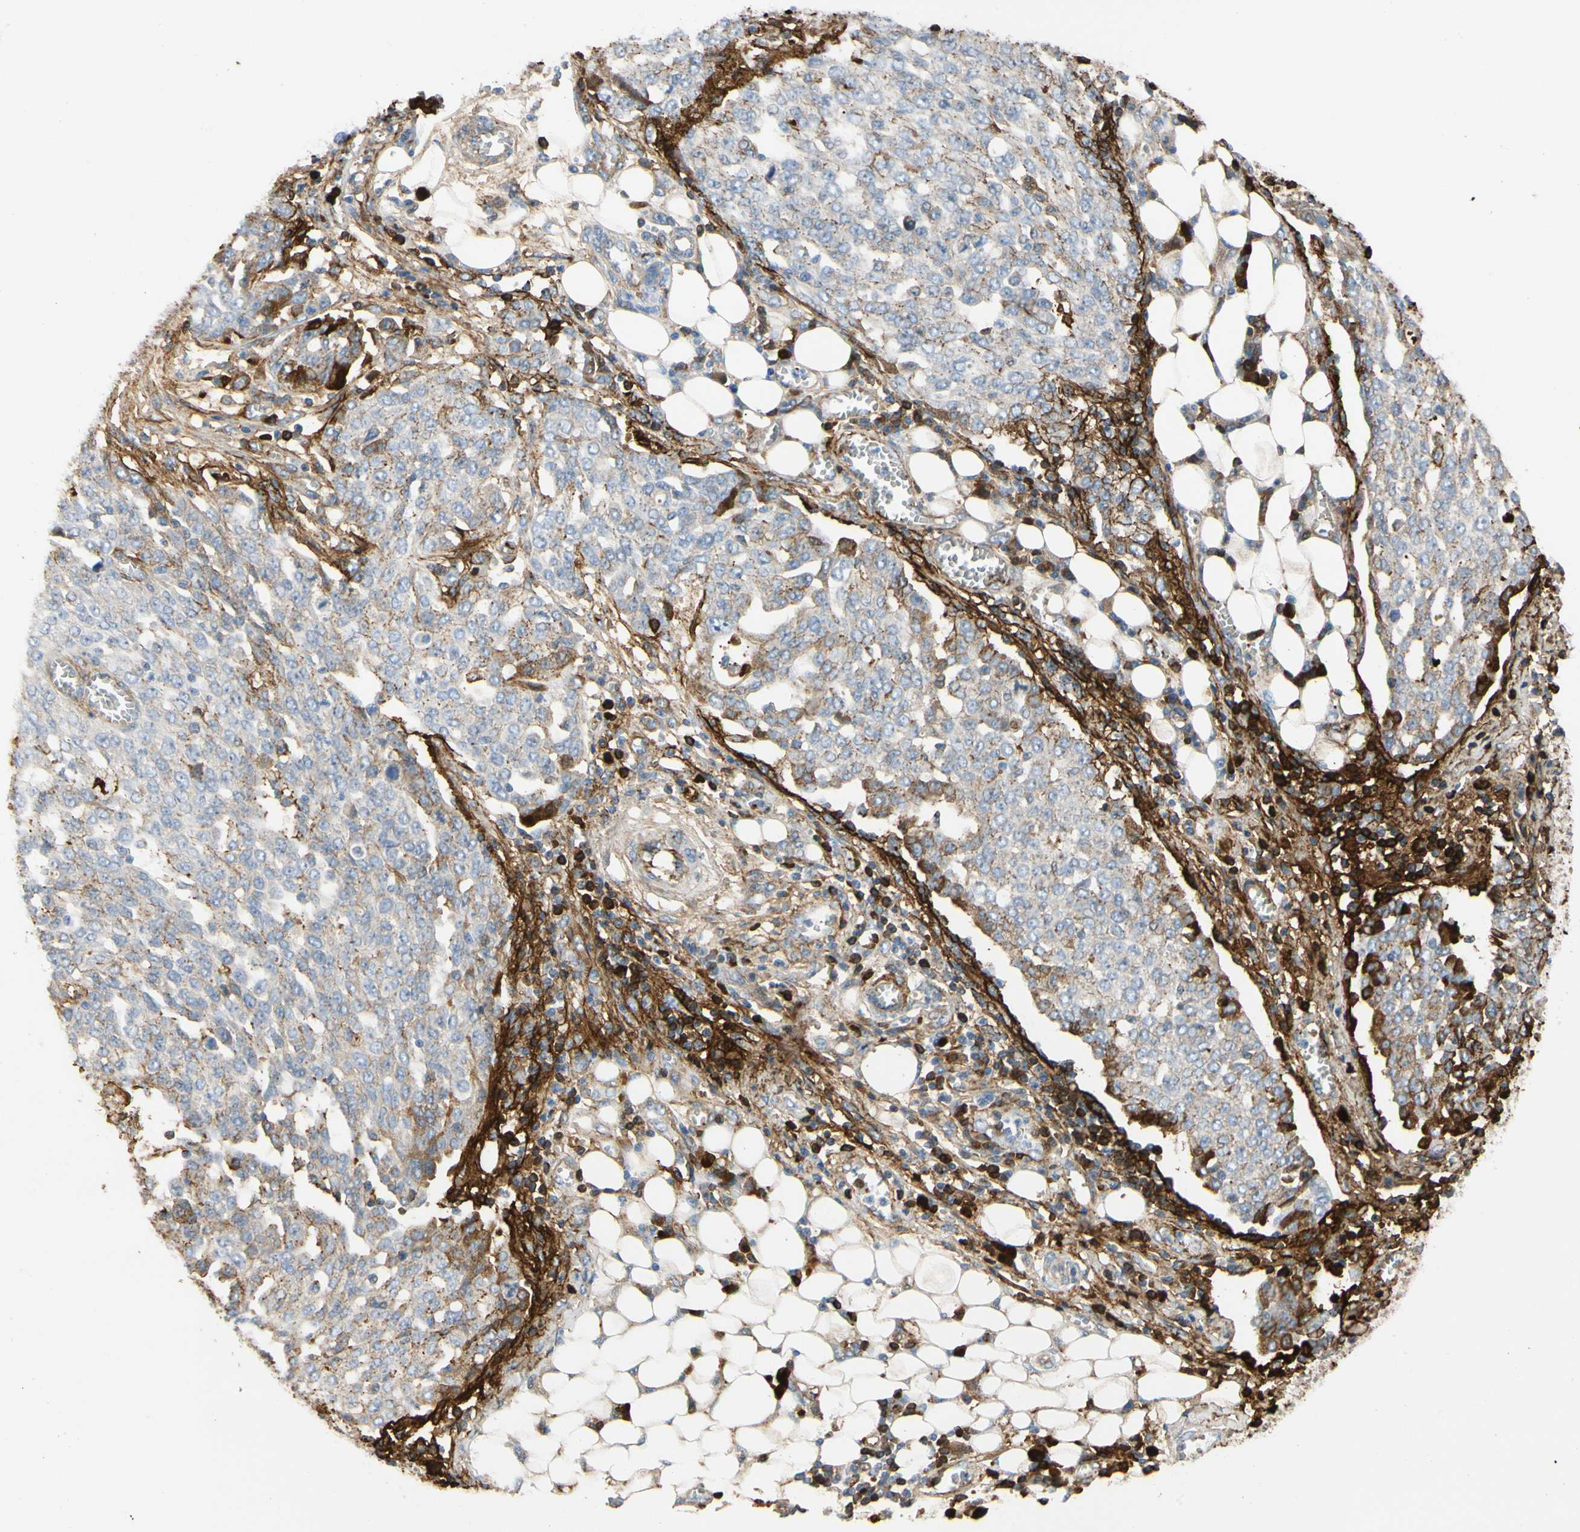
{"staining": {"intensity": "strong", "quantity": "<25%", "location": "cytoplasmic/membranous"}, "tissue": "ovarian cancer", "cell_type": "Tumor cells", "image_type": "cancer", "snomed": [{"axis": "morphology", "description": "Cystadenocarcinoma, serous, NOS"}, {"axis": "topography", "description": "Soft tissue"}, {"axis": "topography", "description": "Ovary"}], "caption": "Immunohistochemical staining of human ovarian cancer (serous cystadenocarcinoma) shows strong cytoplasmic/membranous protein expression in approximately <25% of tumor cells. Using DAB (brown) and hematoxylin (blue) stains, captured at high magnification using brightfield microscopy.", "gene": "FGB", "patient": {"sex": "female", "age": 57}}